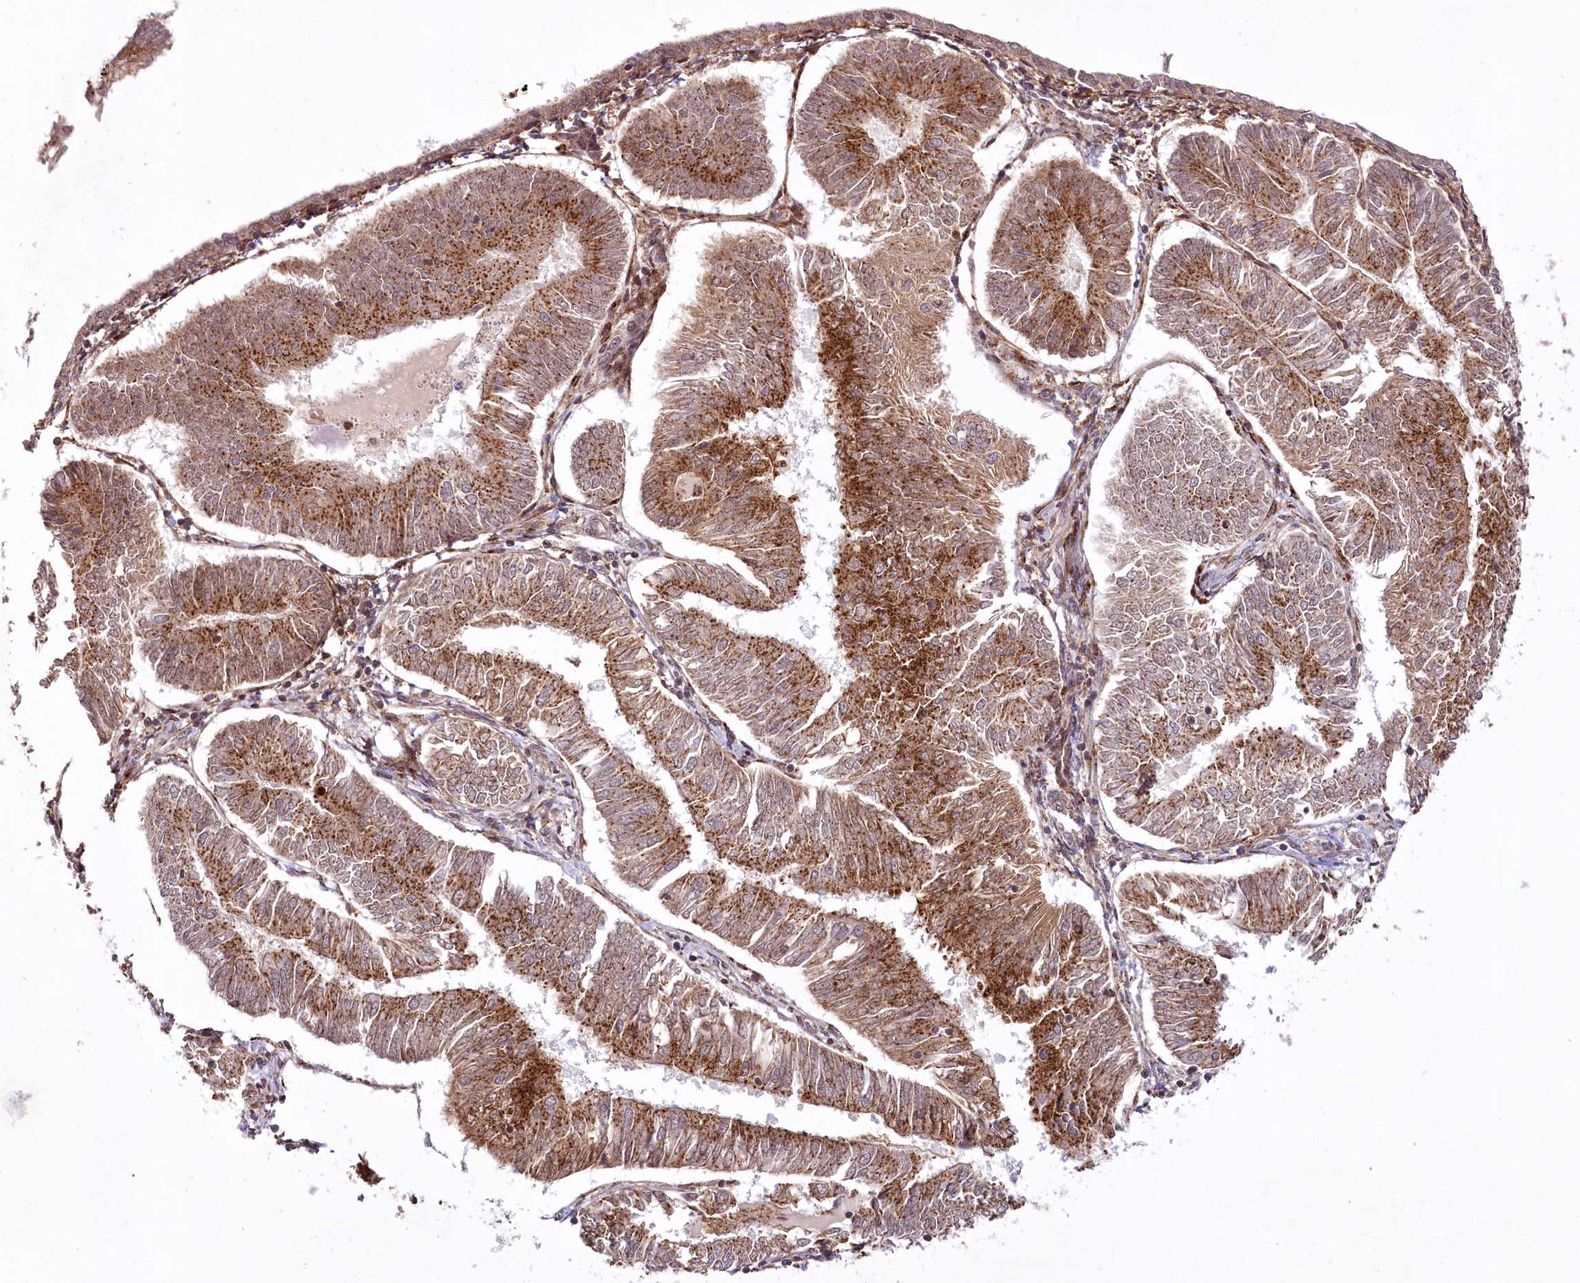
{"staining": {"intensity": "strong", "quantity": ">75%", "location": "cytoplasmic/membranous"}, "tissue": "endometrial cancer", "cell_type": "Tumor cells", "image_type": "cancer", "snomed": [{"axis": "morphology", "description": "Adenocarcinoma, NOS"}, {"axis": "topography", "description": "Endometrium"}], "caption": "Strong cytoplasmic/membranous expression is present in approximately >75% of tumor cells in adenocarcinoma (endometrial). Nuclei are stained in blue.", "gene": "COPG1", "patient": {"sex": "female", "age": 58}}